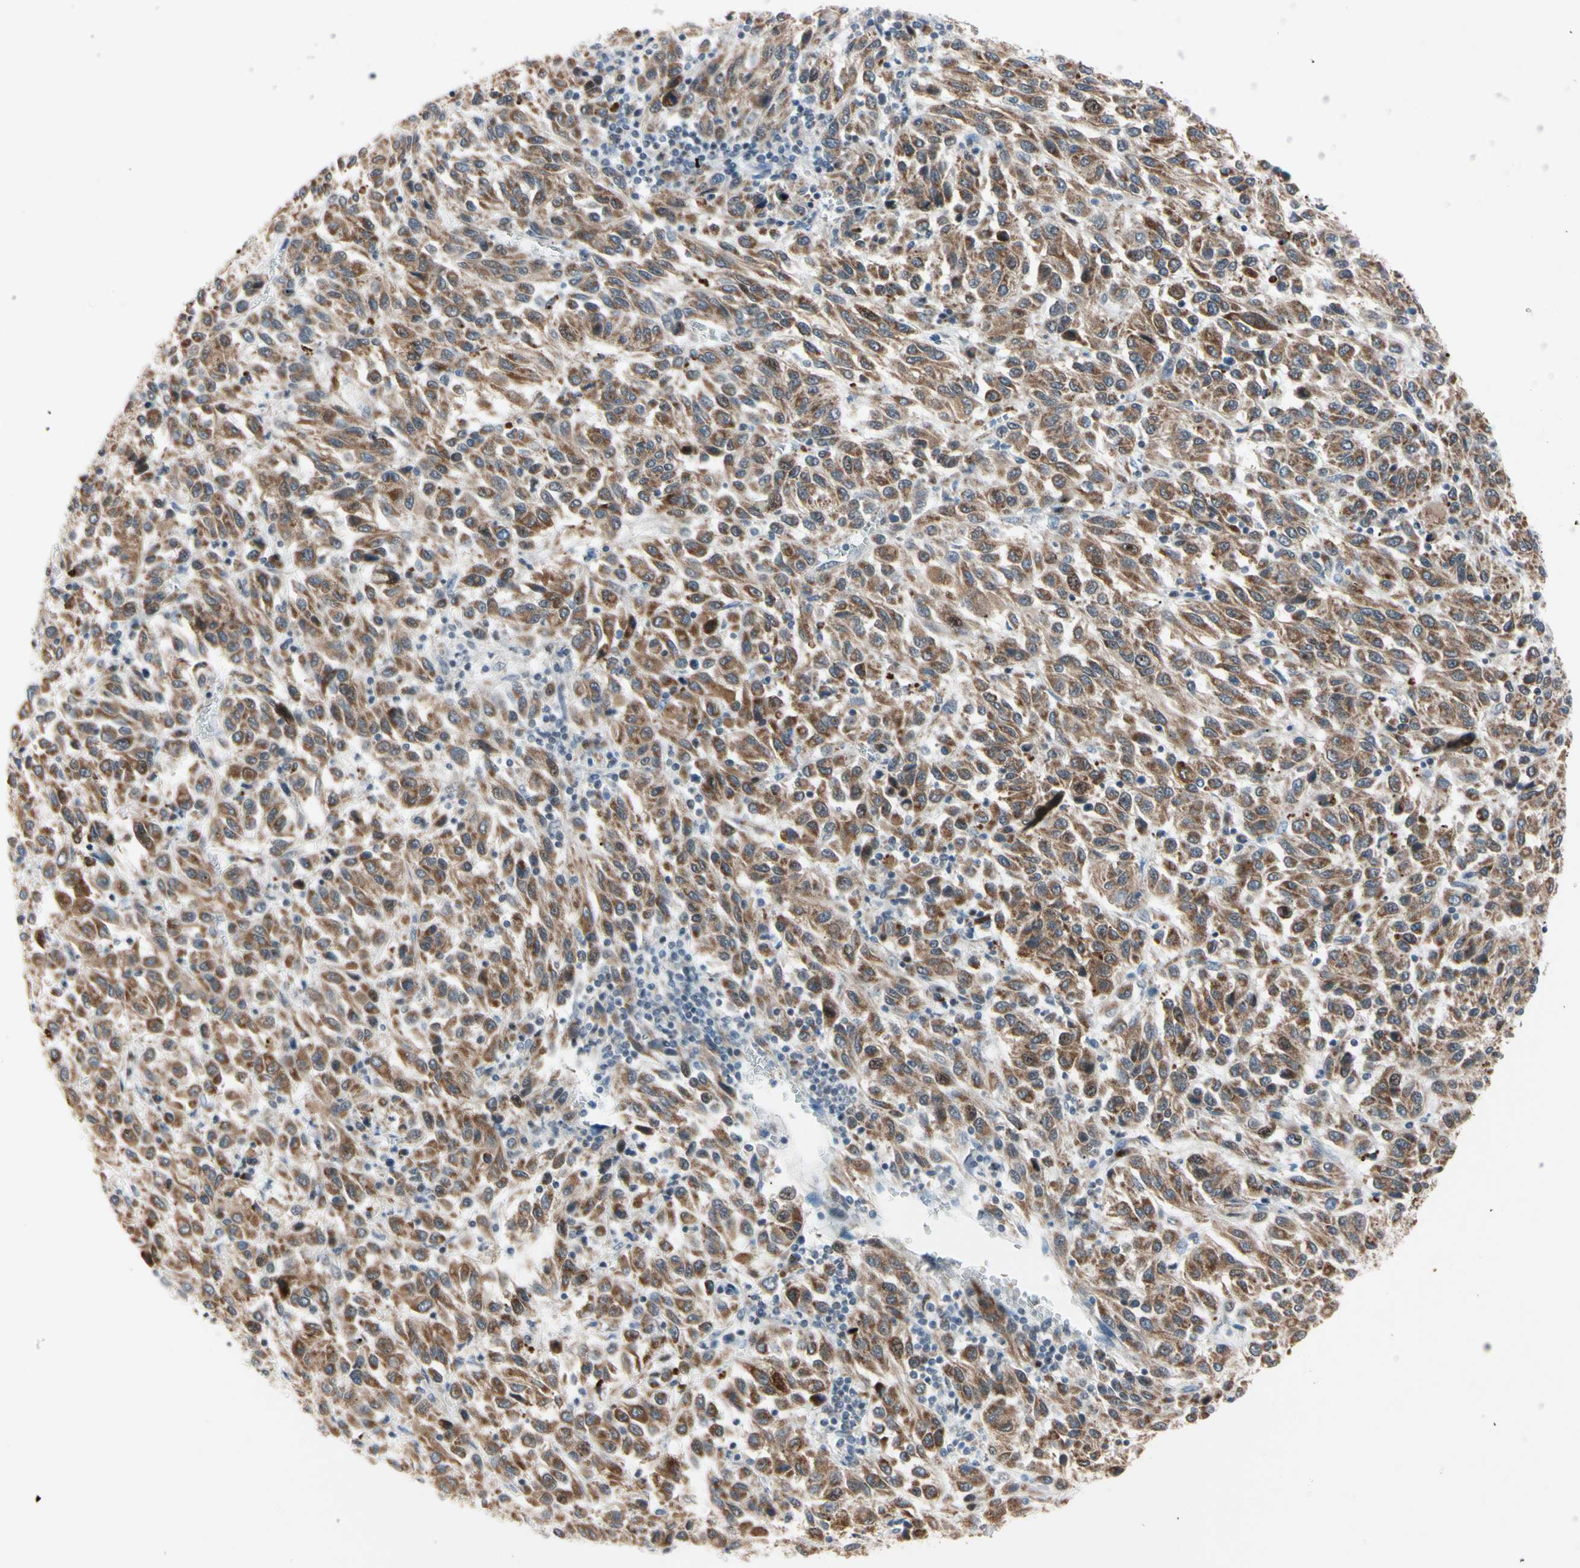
{"staining": {"intensity": "strong", "quantity": ">75%", "location": "cytoplasmic/membranous"}, "tissue": "melanoma", "cell_type": "Tumor cells", "image_type": "cancer", "snomed": [{"axis": "morphology", "description": "Malignant melanoma, Metastatic site"}, {"axis": "topography", "description": "Lung"}], "caption": "Strong cytoplasmic/membranous staining is appreciated in about >75% of tumor cells in malignant melanoma (metastatic site). (DAB (3,3'-diaminobenzidine) = brown stain, brightfield microscopy at high magnification).", "gene": "MARK1", "patient": {"sex": "male", "age": 64}}